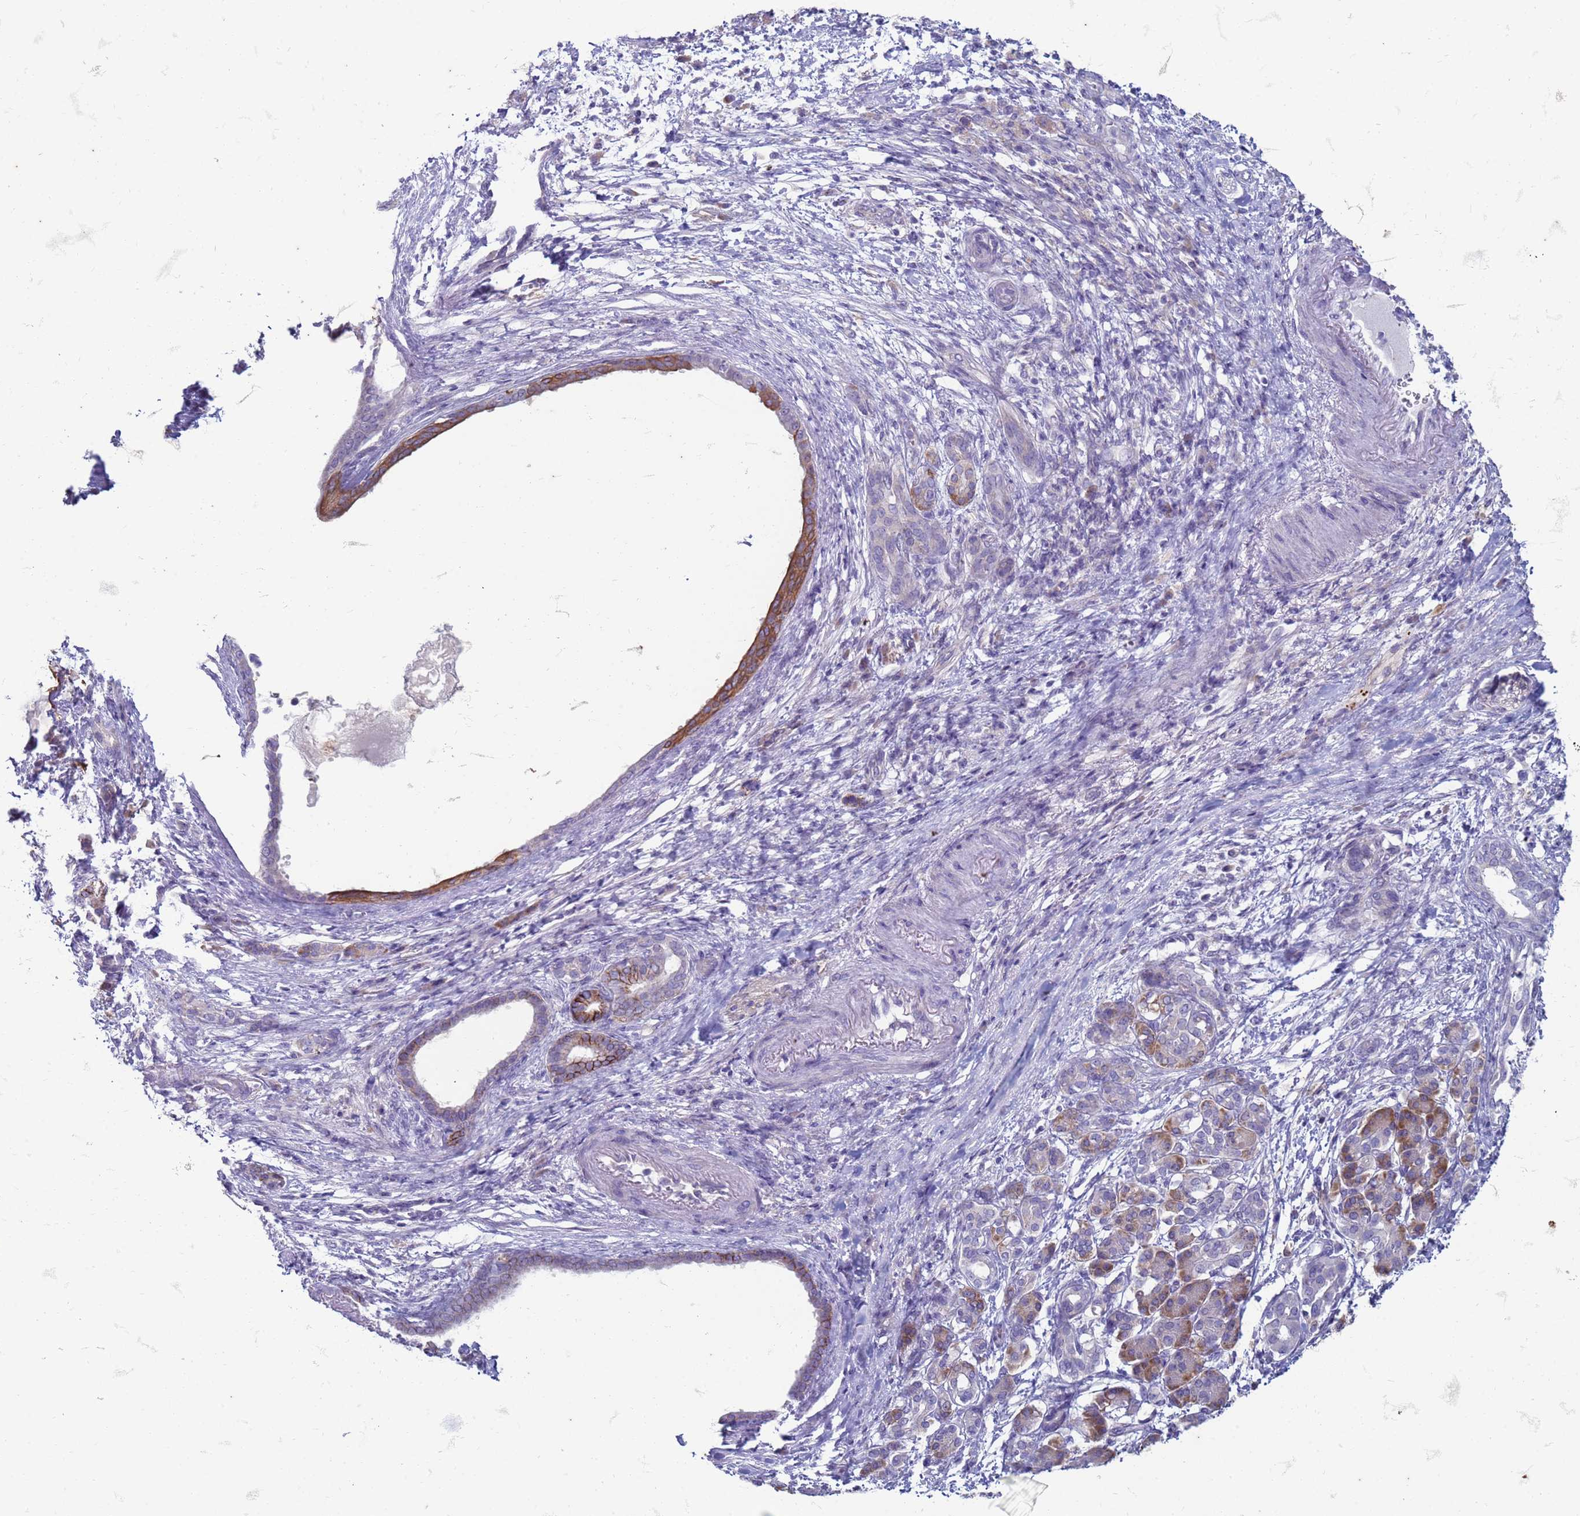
{"staining": {"intensity": "moderate", "quantity": "25%-75%", "location": "cytoplasmic/membranous"}, "tissue": "pancreatic cancer", "cell_type": "Tumor cells", "image_type": "cancer", "snomed": [{"axis": "morphology", "description": "Adenocarcinoma, NOS"}, {"axis": "topography", "description": "Pancreas"}], "caption": "Tumor cells display moderate cytoplasmic/membranous expression in about 25%-75% of cells in pancreatic cancer (adenocarcinoma). Using DAB (3,3'-diaminobenzidine) (brown) and hematoxylin (blue) stains, captured at high magnification using brightfield microscopy.", "gene": "SUCO", "patient": {"sex": "female", "age": 55}}